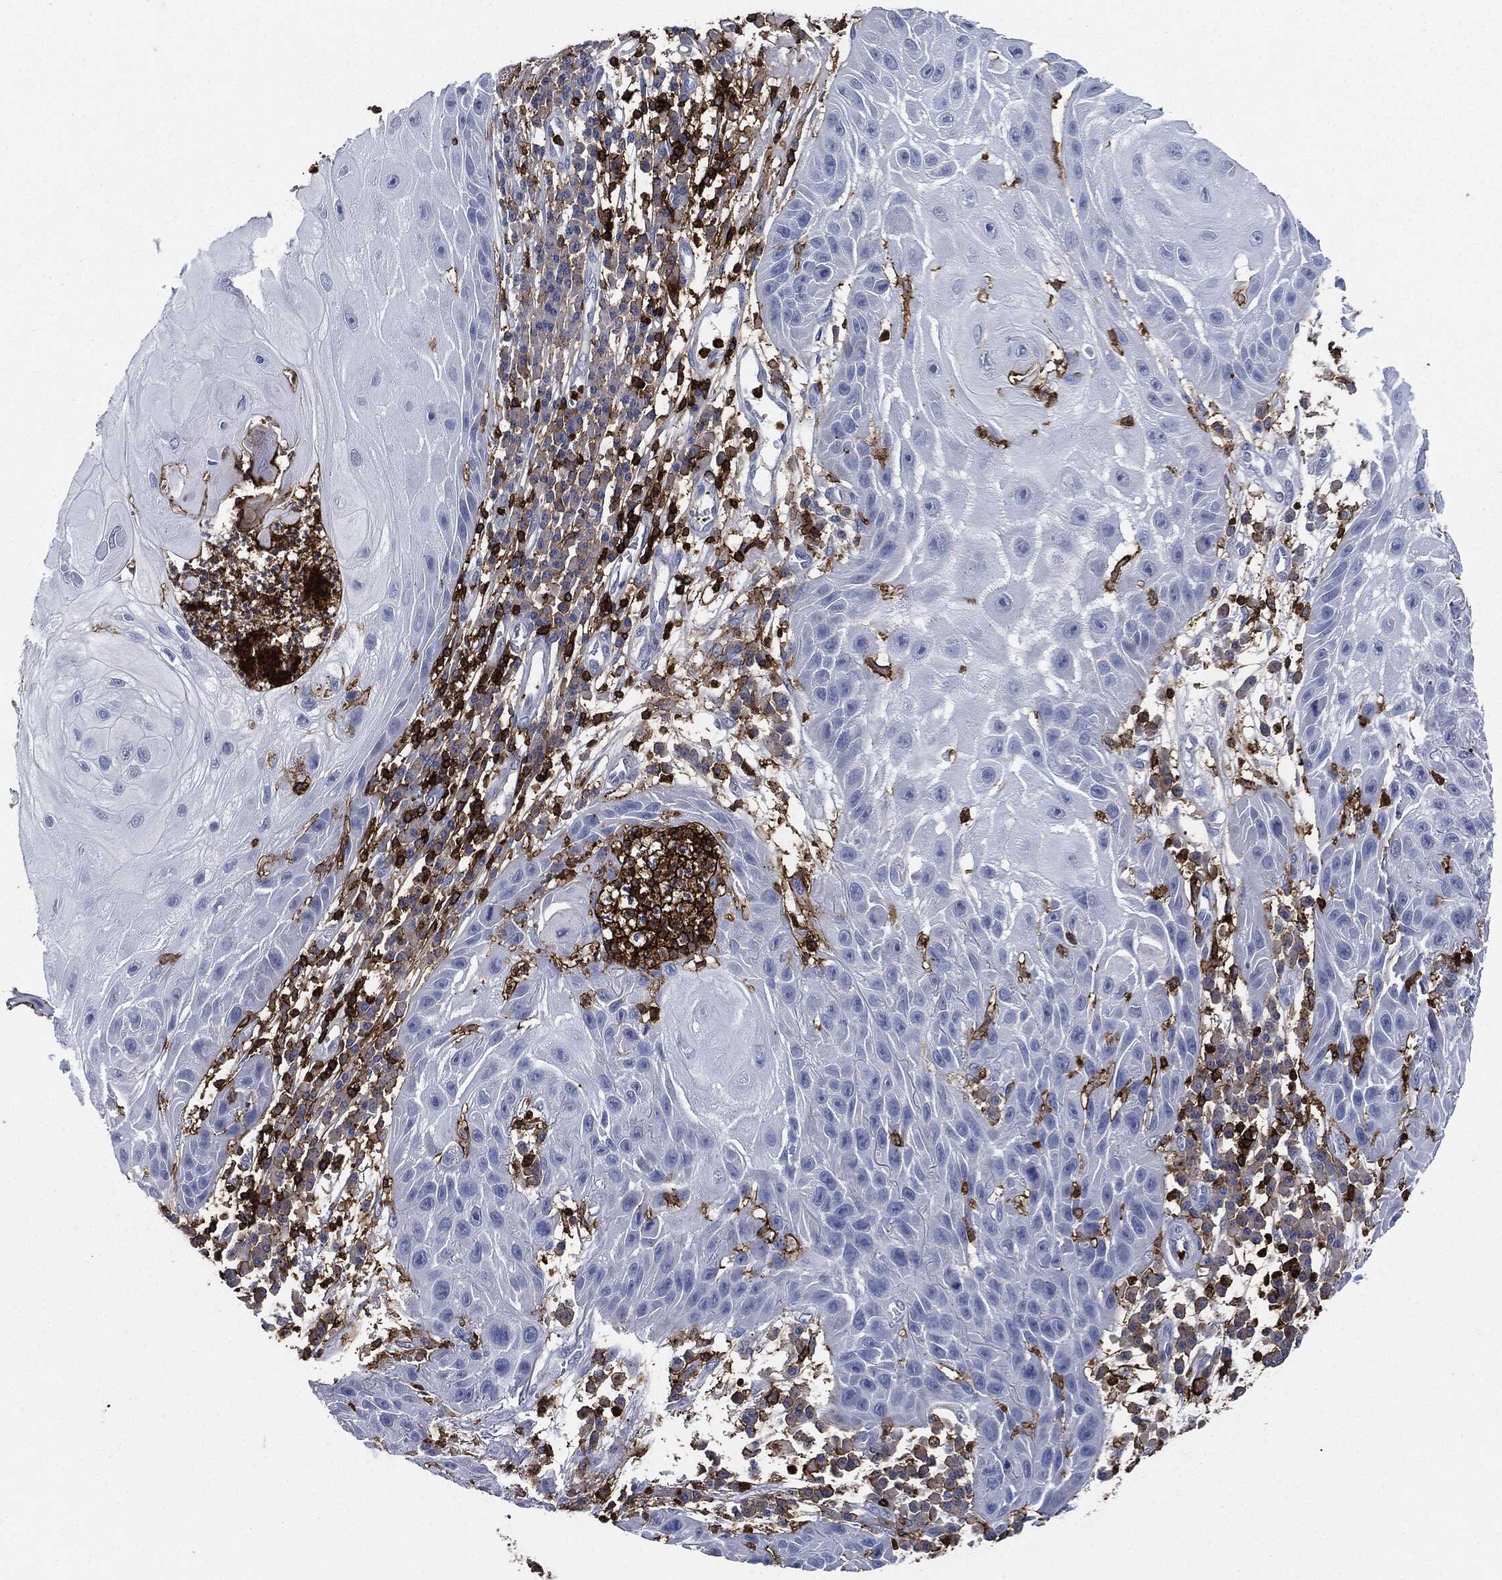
{"staining": {"intensity": "negative", "quantity": "none", "location": "none"}, "tissue": "skin cancer", "cell_type": "Tumor cells", "image_type": "cancer", "snomed": [{"axis": "morphology", "description": "Normal tissue, NOS"}, {"axis": "morphology", "description": "Squamous cell carcinoma, NOS"}, {"axis": "topography", "description": "Skin"}], "caption": "Protein analysis of skin cancer exhibits no significant expression in tumor cells.", "gene": "PTPRC", "patient": {"sex": "male", "age": 79}}